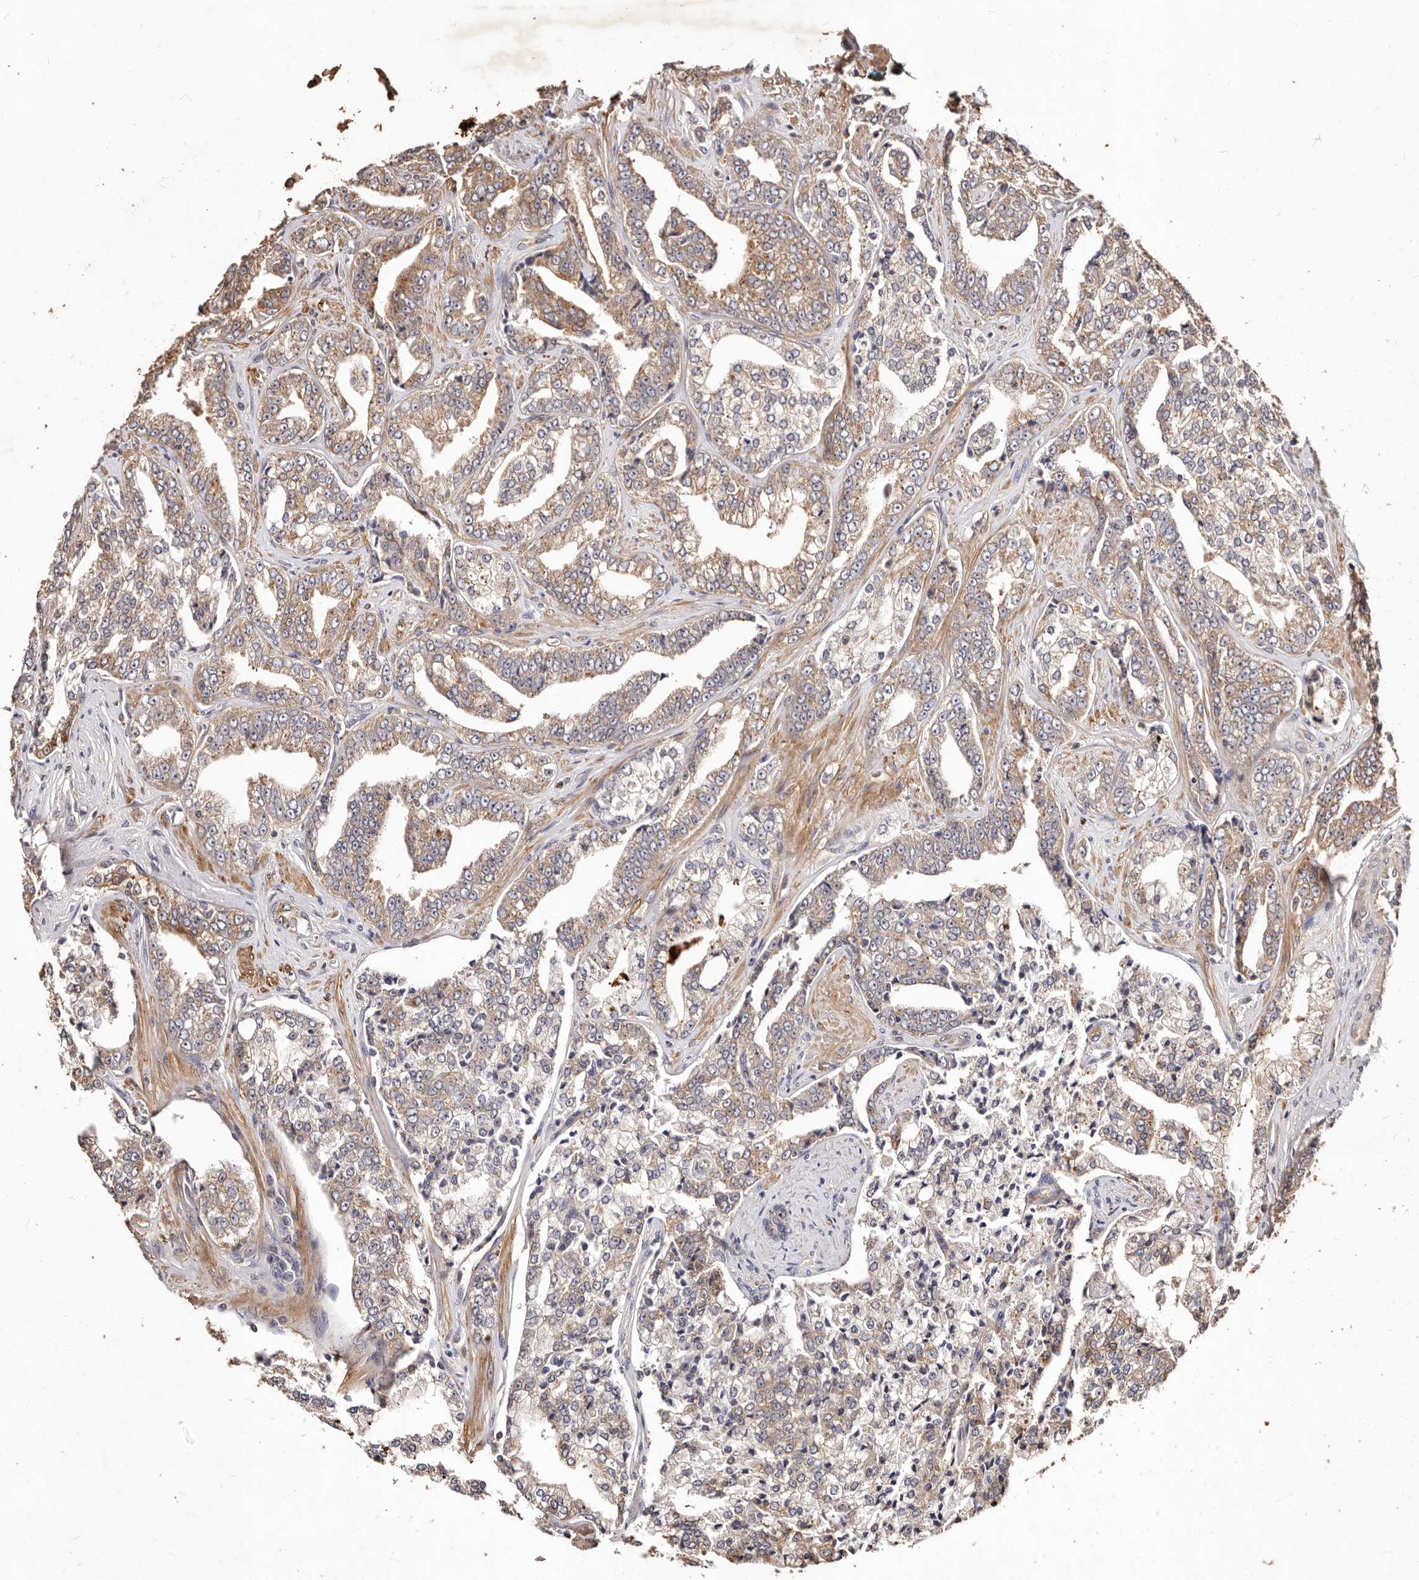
{"staining": {"intensity": "moderate", "quantity": ">75%", "location": "cytoplasmic/membranous"}, "tissue": "prostate cancer", "cell_type": "Tumor cells", "image_type": "cancer", "snomed": [{"axis": "morphology", "description": "Adenocarcinoma, High grade"}, {"axis": "topography", "description": "Prostate"}], "caption": "Protein staining of prostate cancer tissue shows moderate cytoplasmic/membranous expression in approximately >75% of tumor cells.", "gene": "CCL14", "patient": {"sex": "male", "age": 71}}